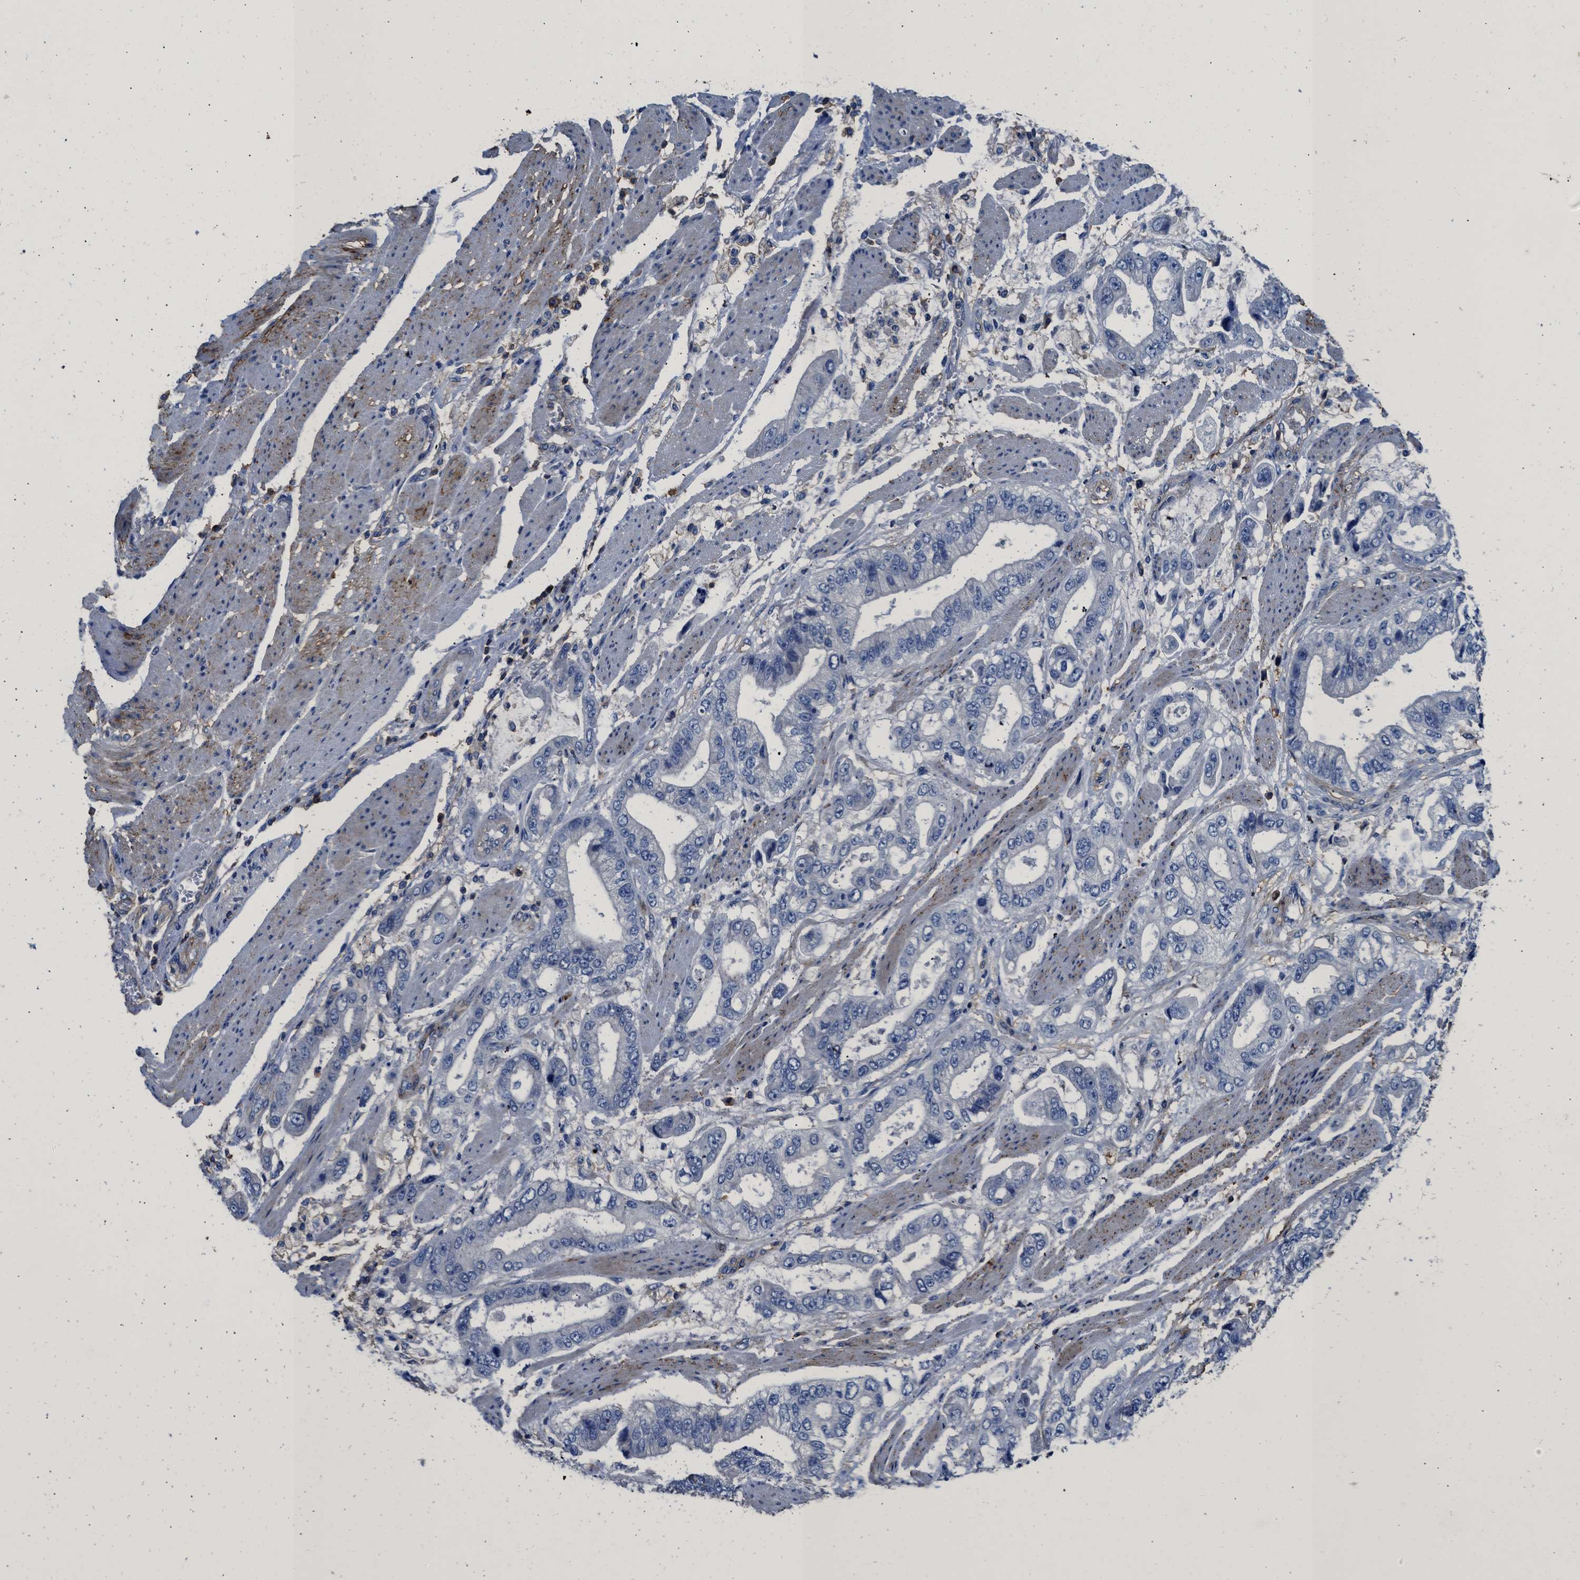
{"staining": {"intensity": "negative", "quantity": "none", "location": "none"}, "tissue": "stomach cancer", "cell_type": "Tumor cells", "image_type": "cancer", "snomed": [{"axis": "morphology", "description": "Normal tissue, NOS"}, {"axis": "morphology", "description": "Adenocarcinoma, NOS"}, {"axis": "topography", "description": "Stomach"}], "caption": "Immunohistochemical staining of human adenocarcinoma (stomach) exhibits no significant expression in tumor cells.", "gene": "KCNQ4", "patient": {"sex": "male", "age": 62}}